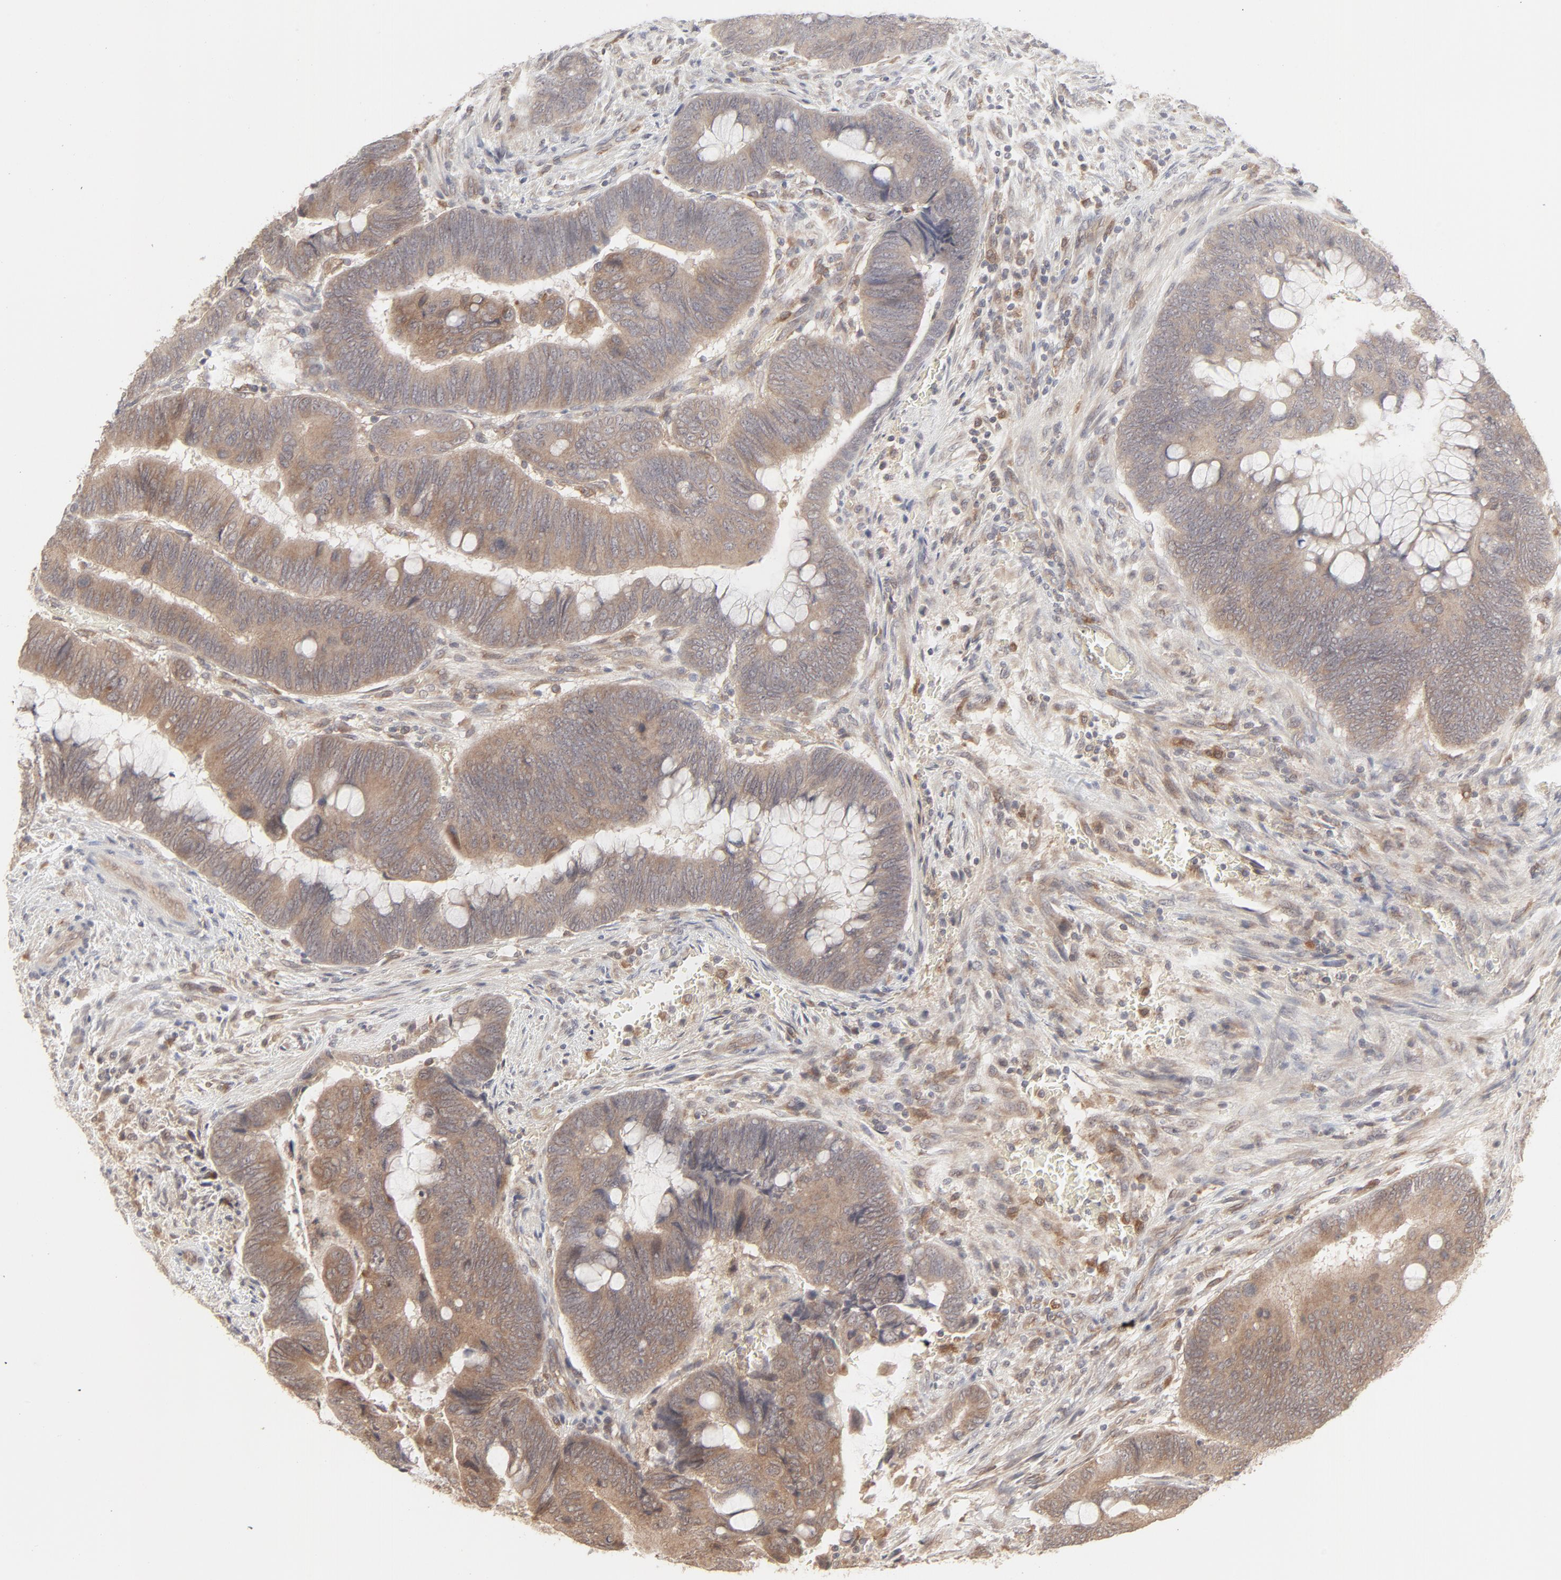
{"staining": {"intensity": "moderate", "quantity": ">75%", "location": "cytoplasmic/membranous"}, "tissue": "colorectal cancer", "cell_type": "Tumor cells", "image_type": "cancer", "snomed": [{"axis": "morphology", "description": "Normal tissue, NOS"}, {"axis": "morphology", "description": "Adenocarcinoma, NOS"}, {"axis": "topography", "description": "Rectum"}], "caption": "Moderate cytoplasmic/membranous protein staining is identified in about >75% of tumor cells in colorectal cancer.", "gene": "RAB5C", "patient": {"sex": "male", "age": 92}}